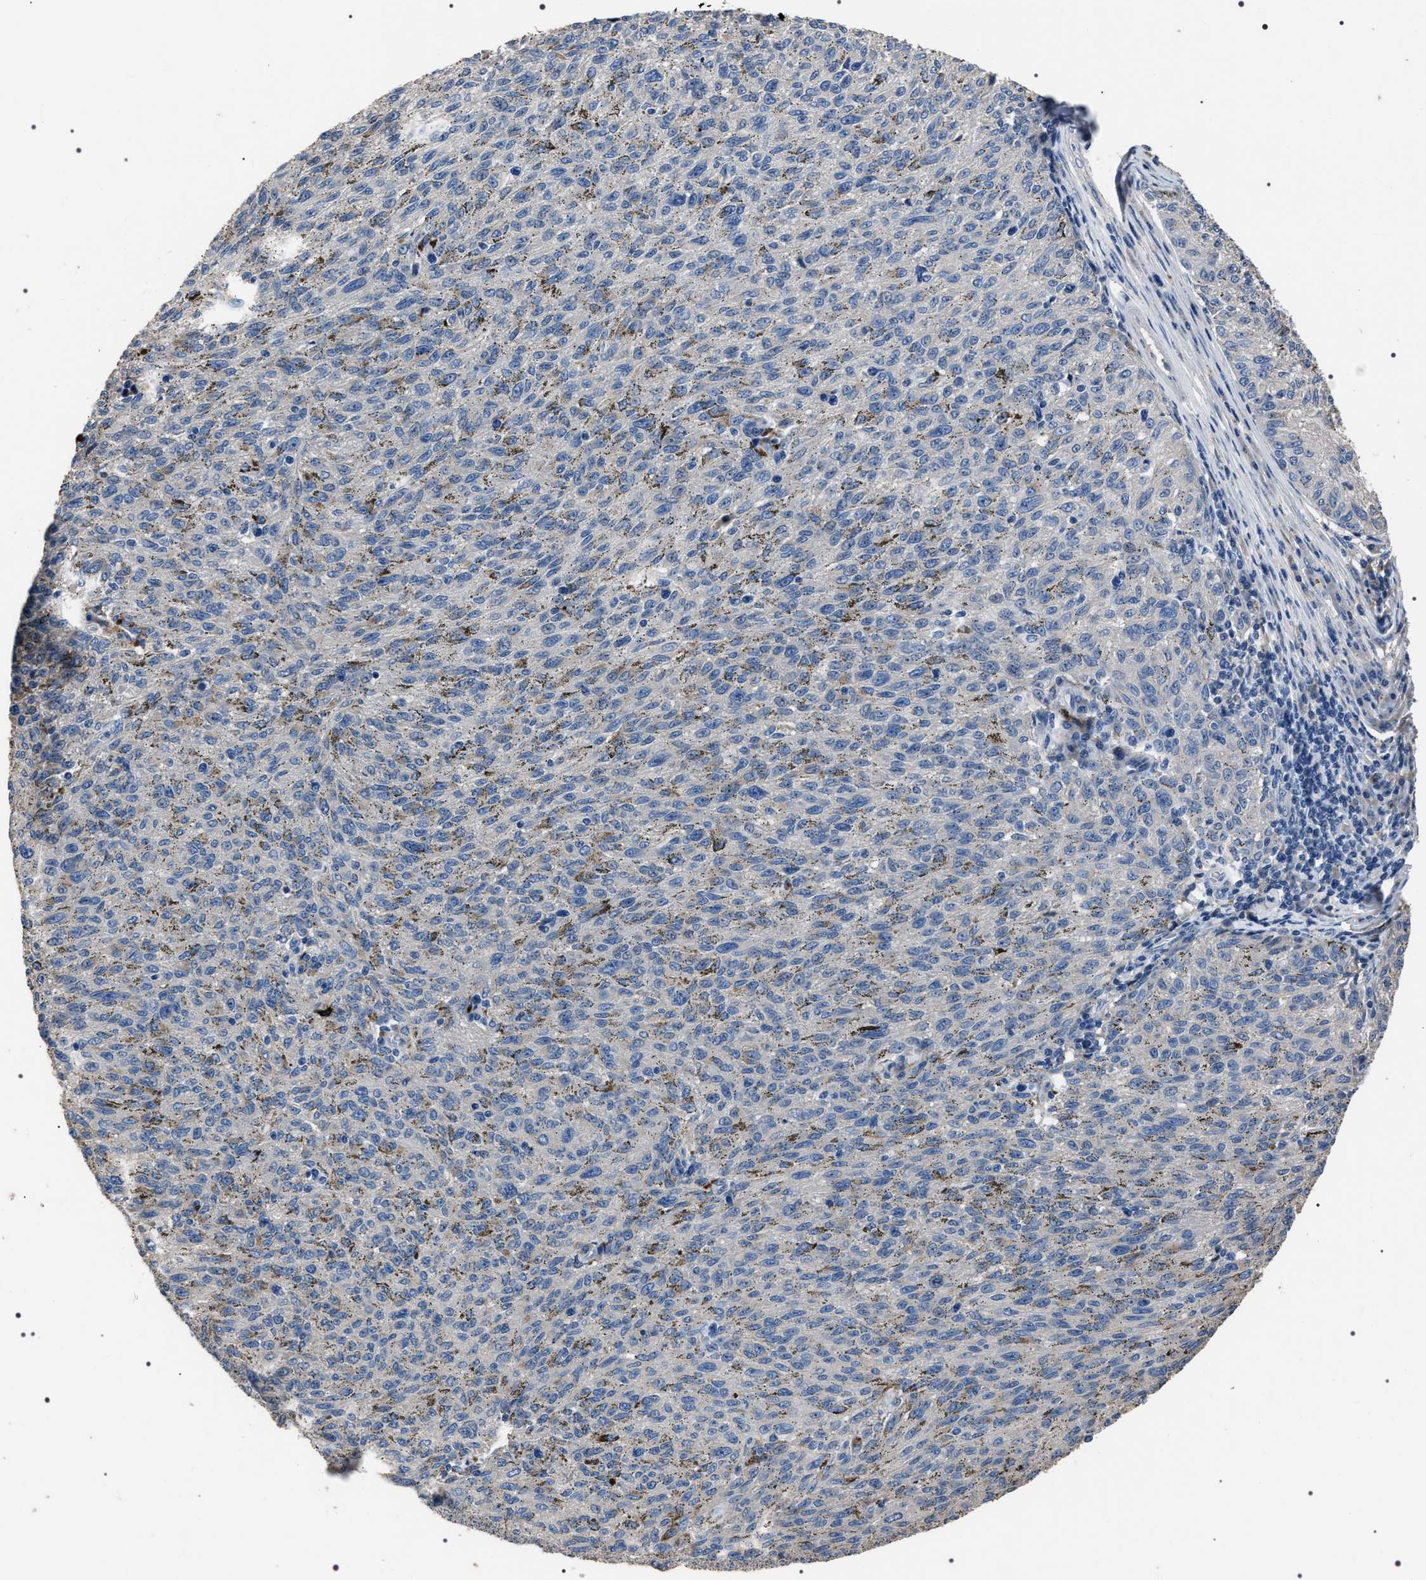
{"staining": {"intensity": "negative", "quantity": "none", "location": "none"}, "tissue": "melanoma", "cell_type": "Tumor cells", "image_type": "cancer", "snomed": [{"axis": "morphology", "description": "Malignant melanoma, NOS"}, {"axis": "topography", "description": "Skin"}], "caption": "Immunohistochemistry photomicrograph of melanoma stained for a protein (brown), which displays no expression in tumor cells.", "gene": "TRIM54", "patient": {"sex": "female", "age": 72}}